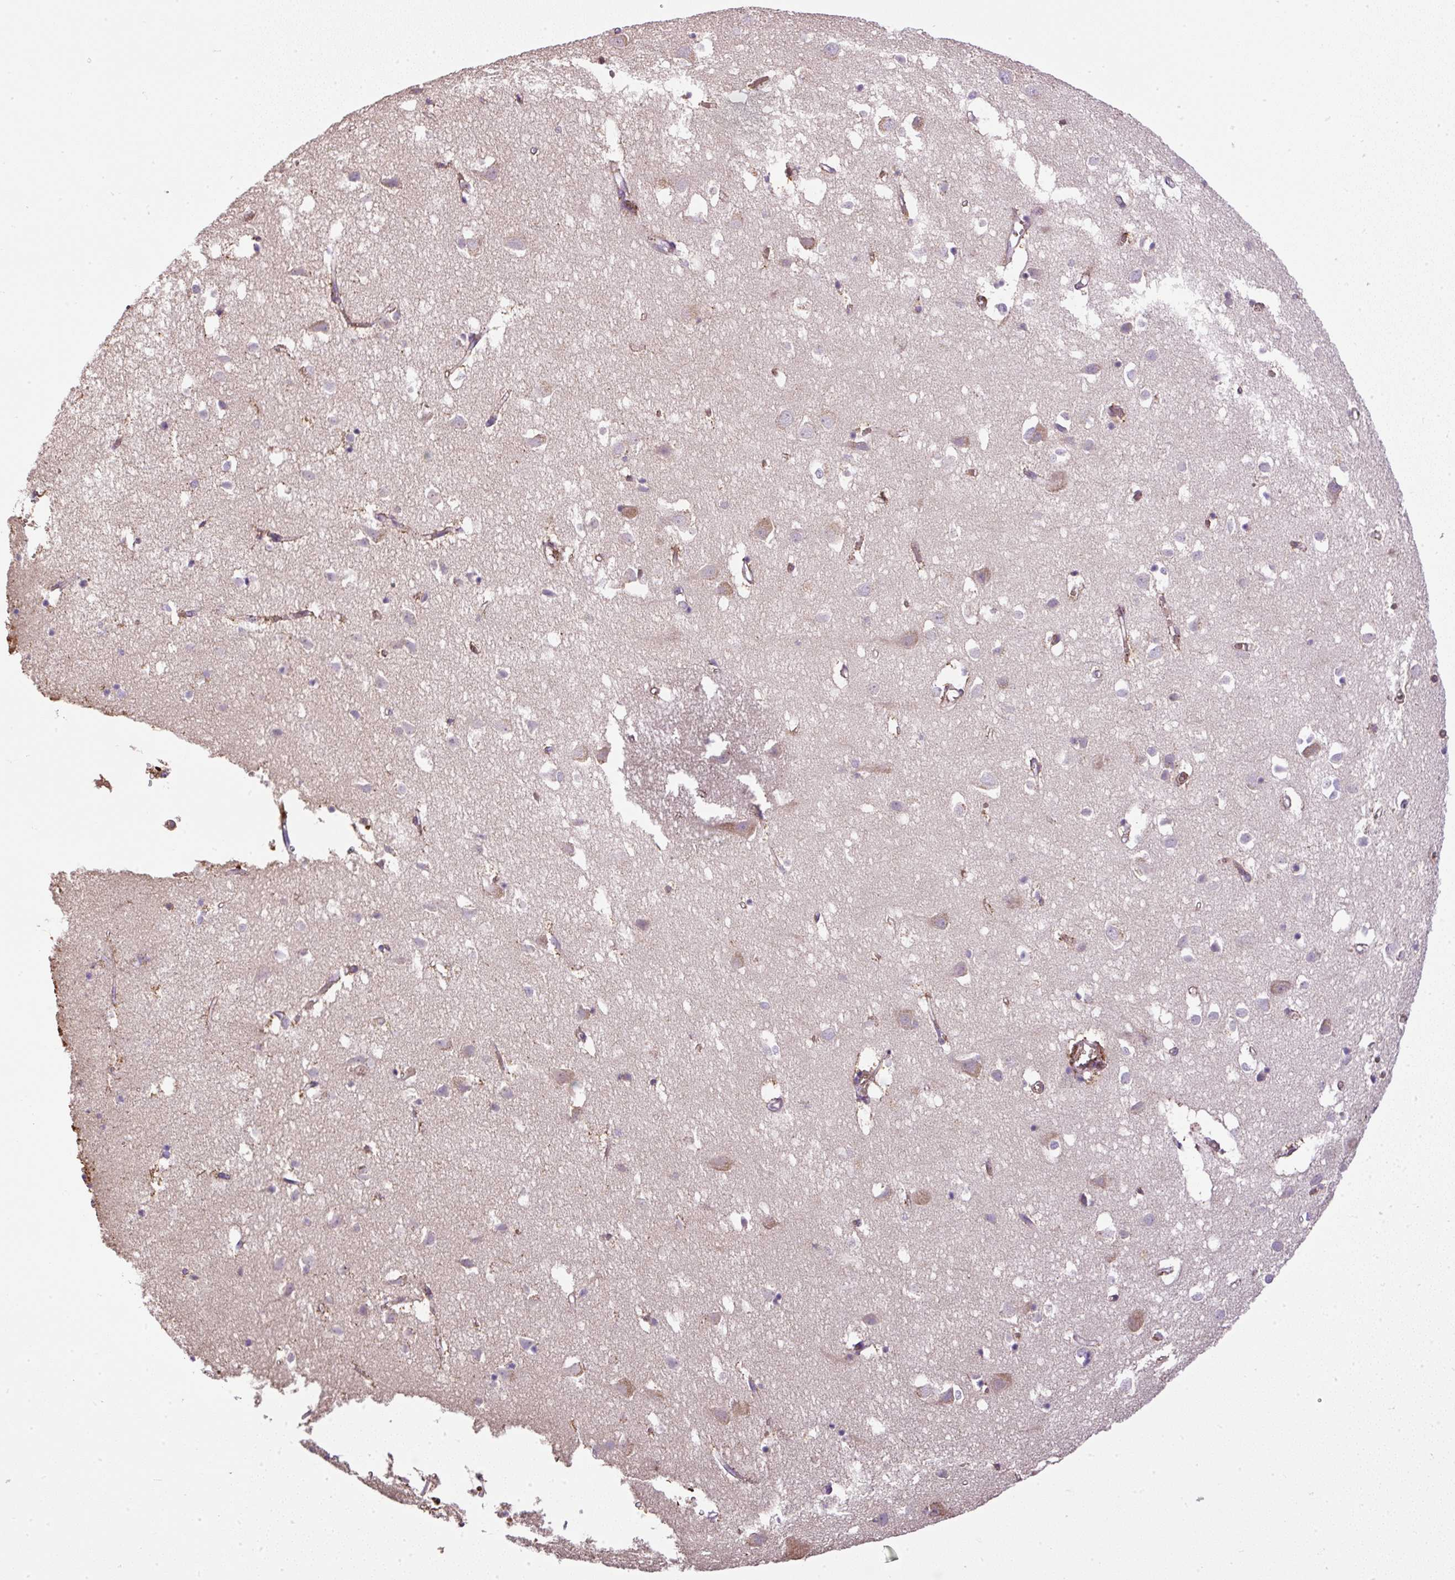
{"staining": {"intensity": "weak", "quantity": ">75%", "location": "cytoplasmic/membranous"}, "tissue": "cerebral cortex", "cell_type": "Endothelial cells", "image_type": "normal", "snomed": [{"axis": "morphology", "description": "Normal tissue, NOS"}, {"axis": "topography", "description": "Cerebral cortex"}], "caption": "A high-resolution micrograph shows immunohistochemistry (IHC) staining of unremarkable cerebral cortex, which demonstrates weak cytoplasmic/membranous positivity in about >75% of endothelial cells. The protein is stained brown, and the nuclei are stained in blue (DAB (3,3'-diaminobenzidine) IHC with brightfield microscopy, high magnification).", "gene": "CXCL13", "patient": {"sex": "male", "age": 70}}